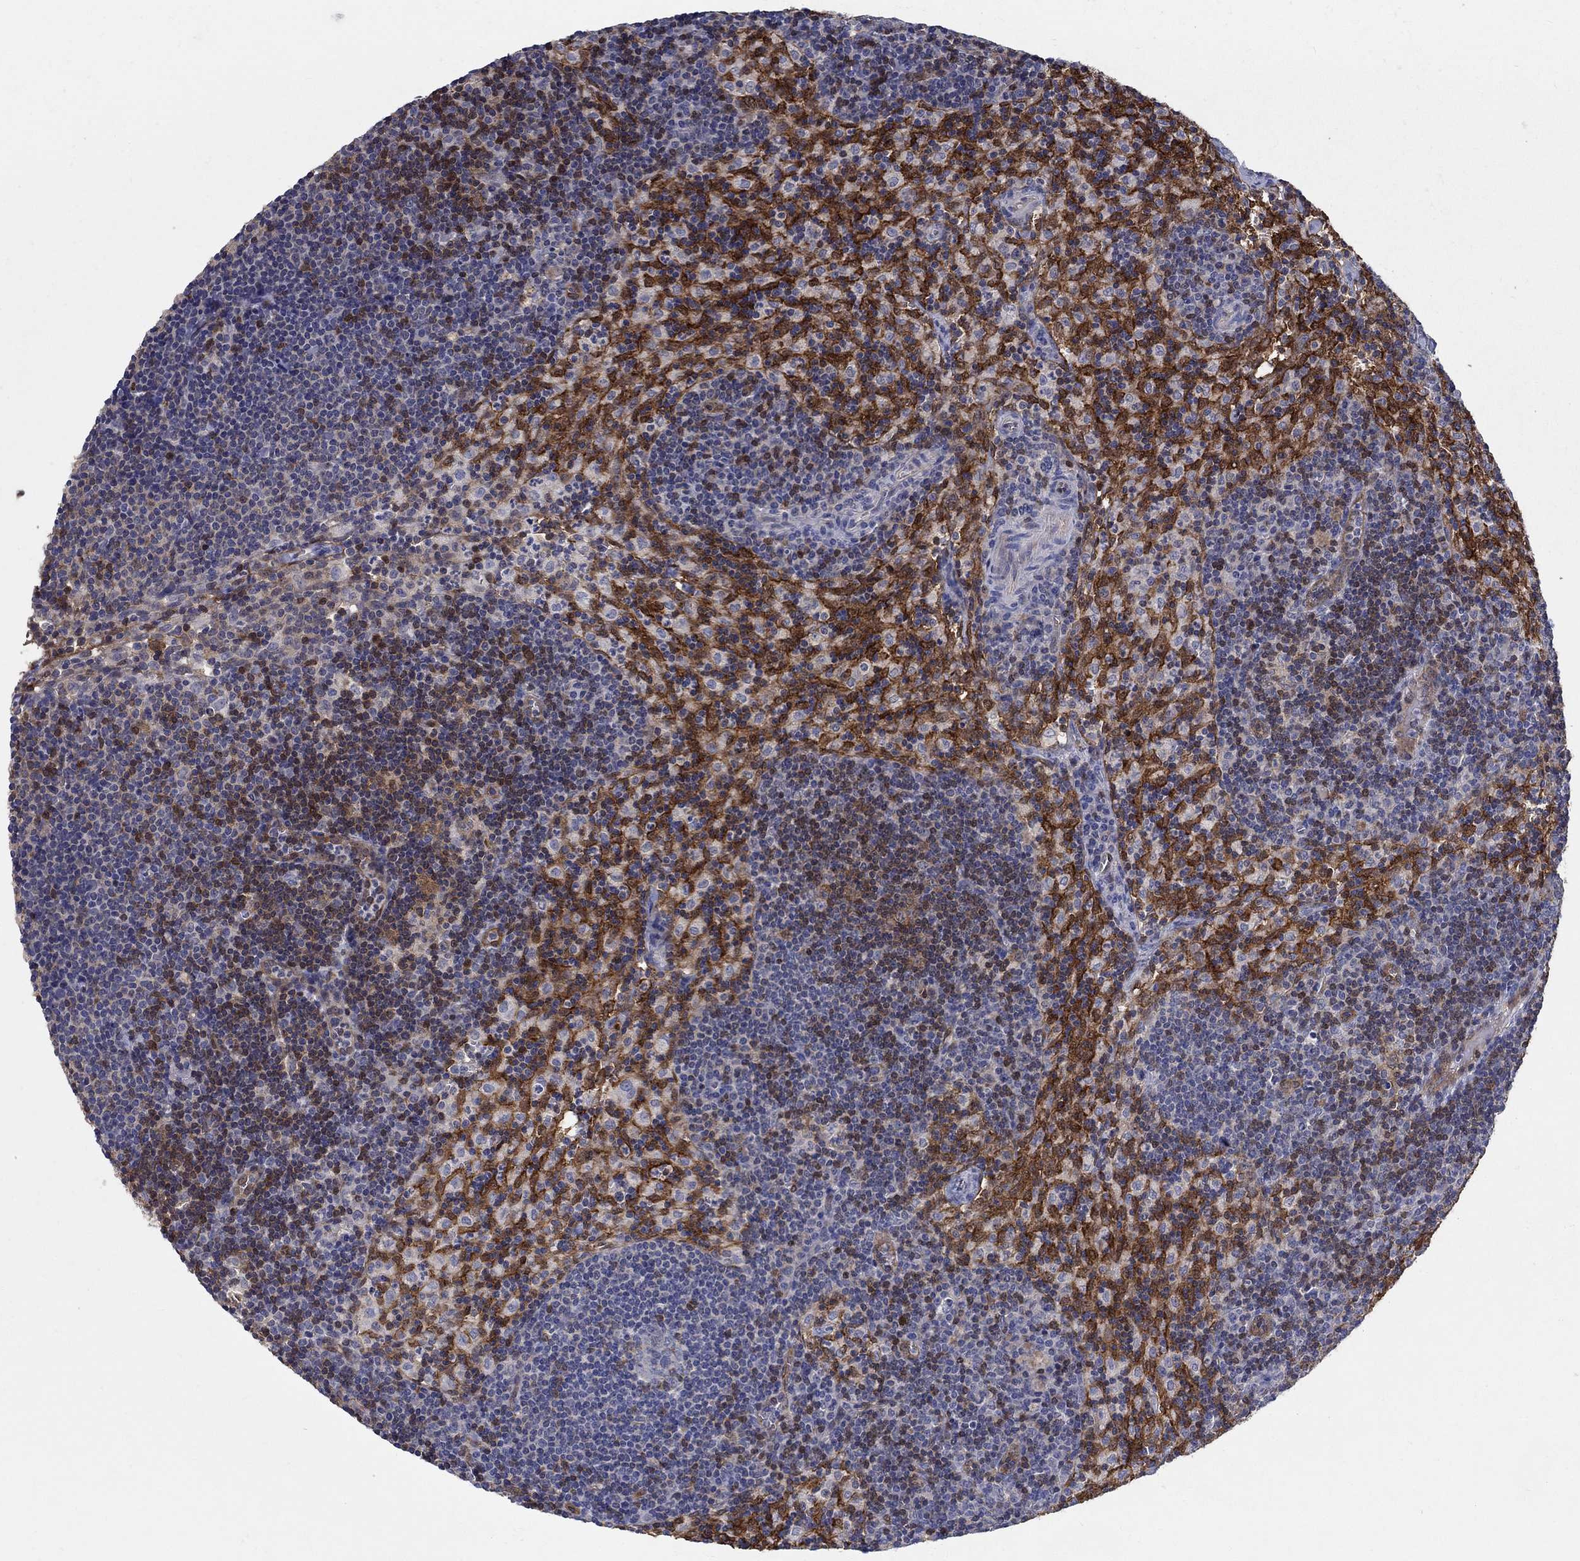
{"staining": {"intensity": "strong", "quantity": "<25%", "location": "cytoplasmic/membranous"}, "tissue": "lymph node", "cell_type": "Germinal center cells", "image_type": "normal", "snomed": [{"axis": "morphology", "description": "Normal tissue, NOS"}, {"axis": "topography", "description": "Lymph node"}], "caption": "DAB immunohistochemical staining of normal lymph node reveals strong cytoplasmic/membranous protein expression in about <25% of germinal center cells.", "gene": "AGFG2", "patient": {"sex": "female", "age": 34}}